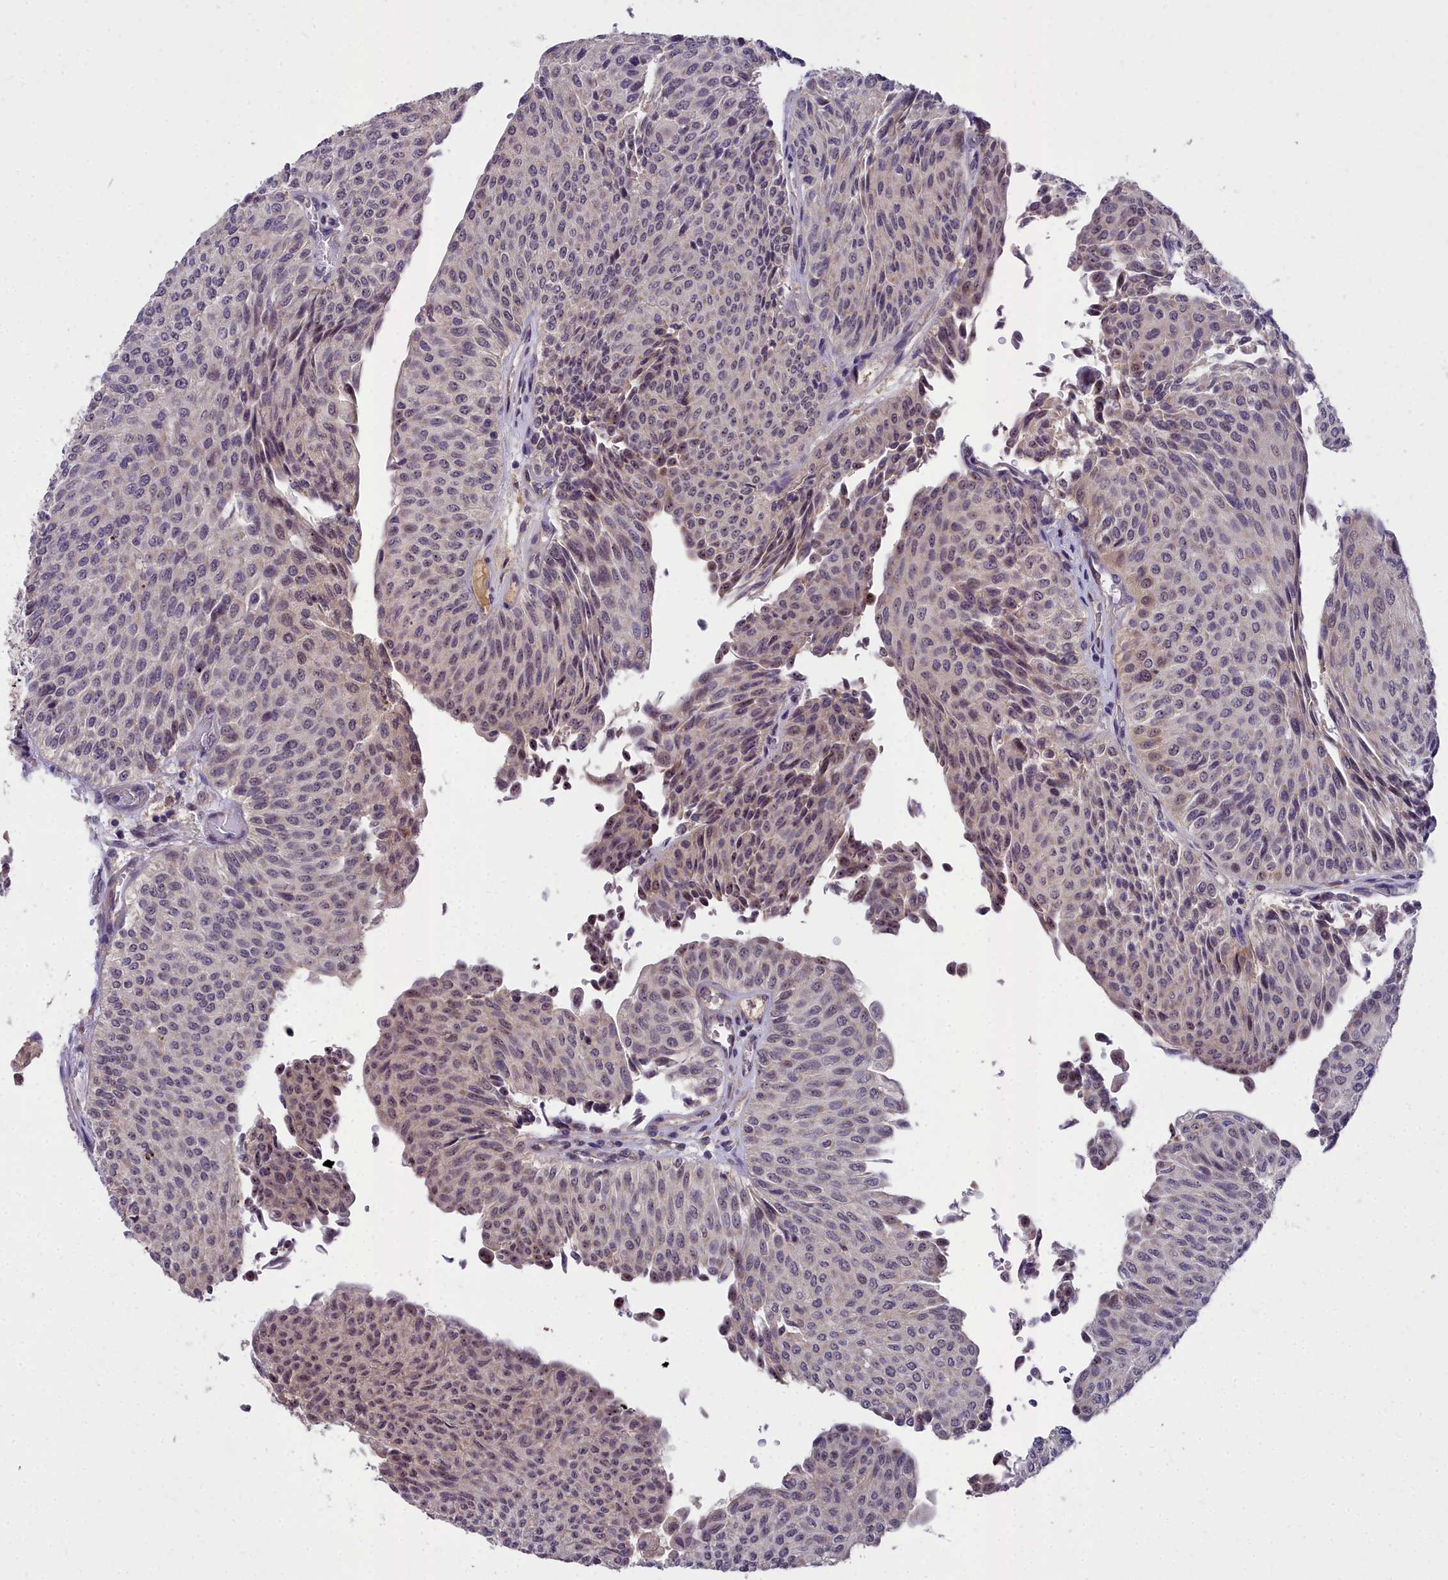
{"staining": {"intensity": "weak", "quantity": "25%-75%", "location": "nuclear"}, "tissue": "urothelial cancer", "cell_type": "Tumor cells", "image_type": "cancer", "snomed": [{"axis": "morphology", "description": "Urothelial carcinoma, Low grade"}, {"axis": "topography", "description": "Urinary bladder"}], "caption": "An immunohistochemistry (IHC) micrograph of tumor tissue is shown. Protein staining in brown labels weak nuclear positivity in low-grade urothelial carcinoma within tumor cells.", "gene": "ZNF333", "patient": {"sex": "male", "age": 78}}